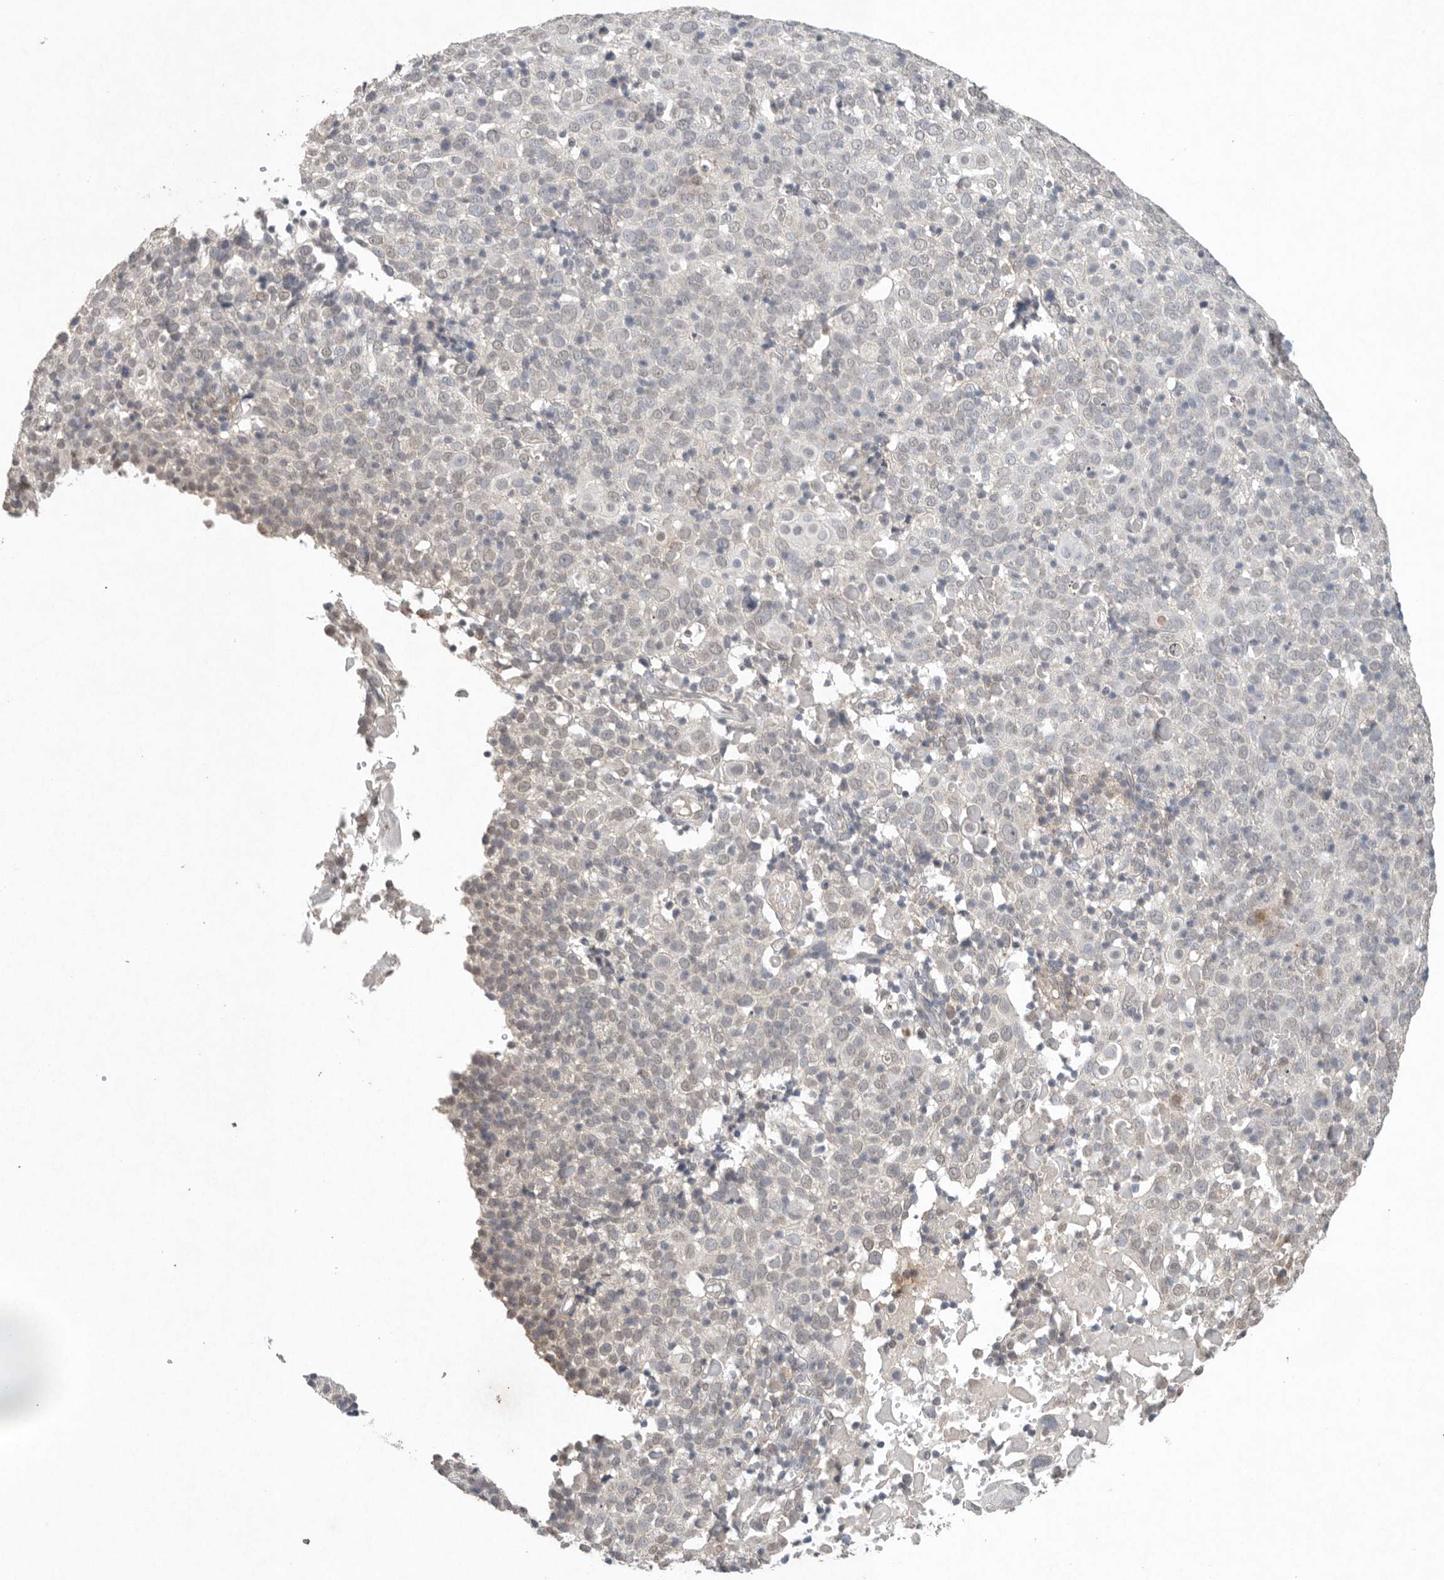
{"staining": {"intensity": "negative", "quantity": "none", "location": "none"}, "tissue": "cervical cancer", "cell_type": "Tumor cells", "image_type": "cancer", "snomed": [{"axis": "morphology", "description": "Squamous cell carcinoma, NOS"}, {"axis": "topography", "description": "Cervix"}], "caption": "A high-resolution histopathology image shows IHC staining of cervical squamous cell carcinoma, which exhibits no significant expression in tumor cells.", "gene": "KLK5", "patient": {"sex": "female", "age": 74}}